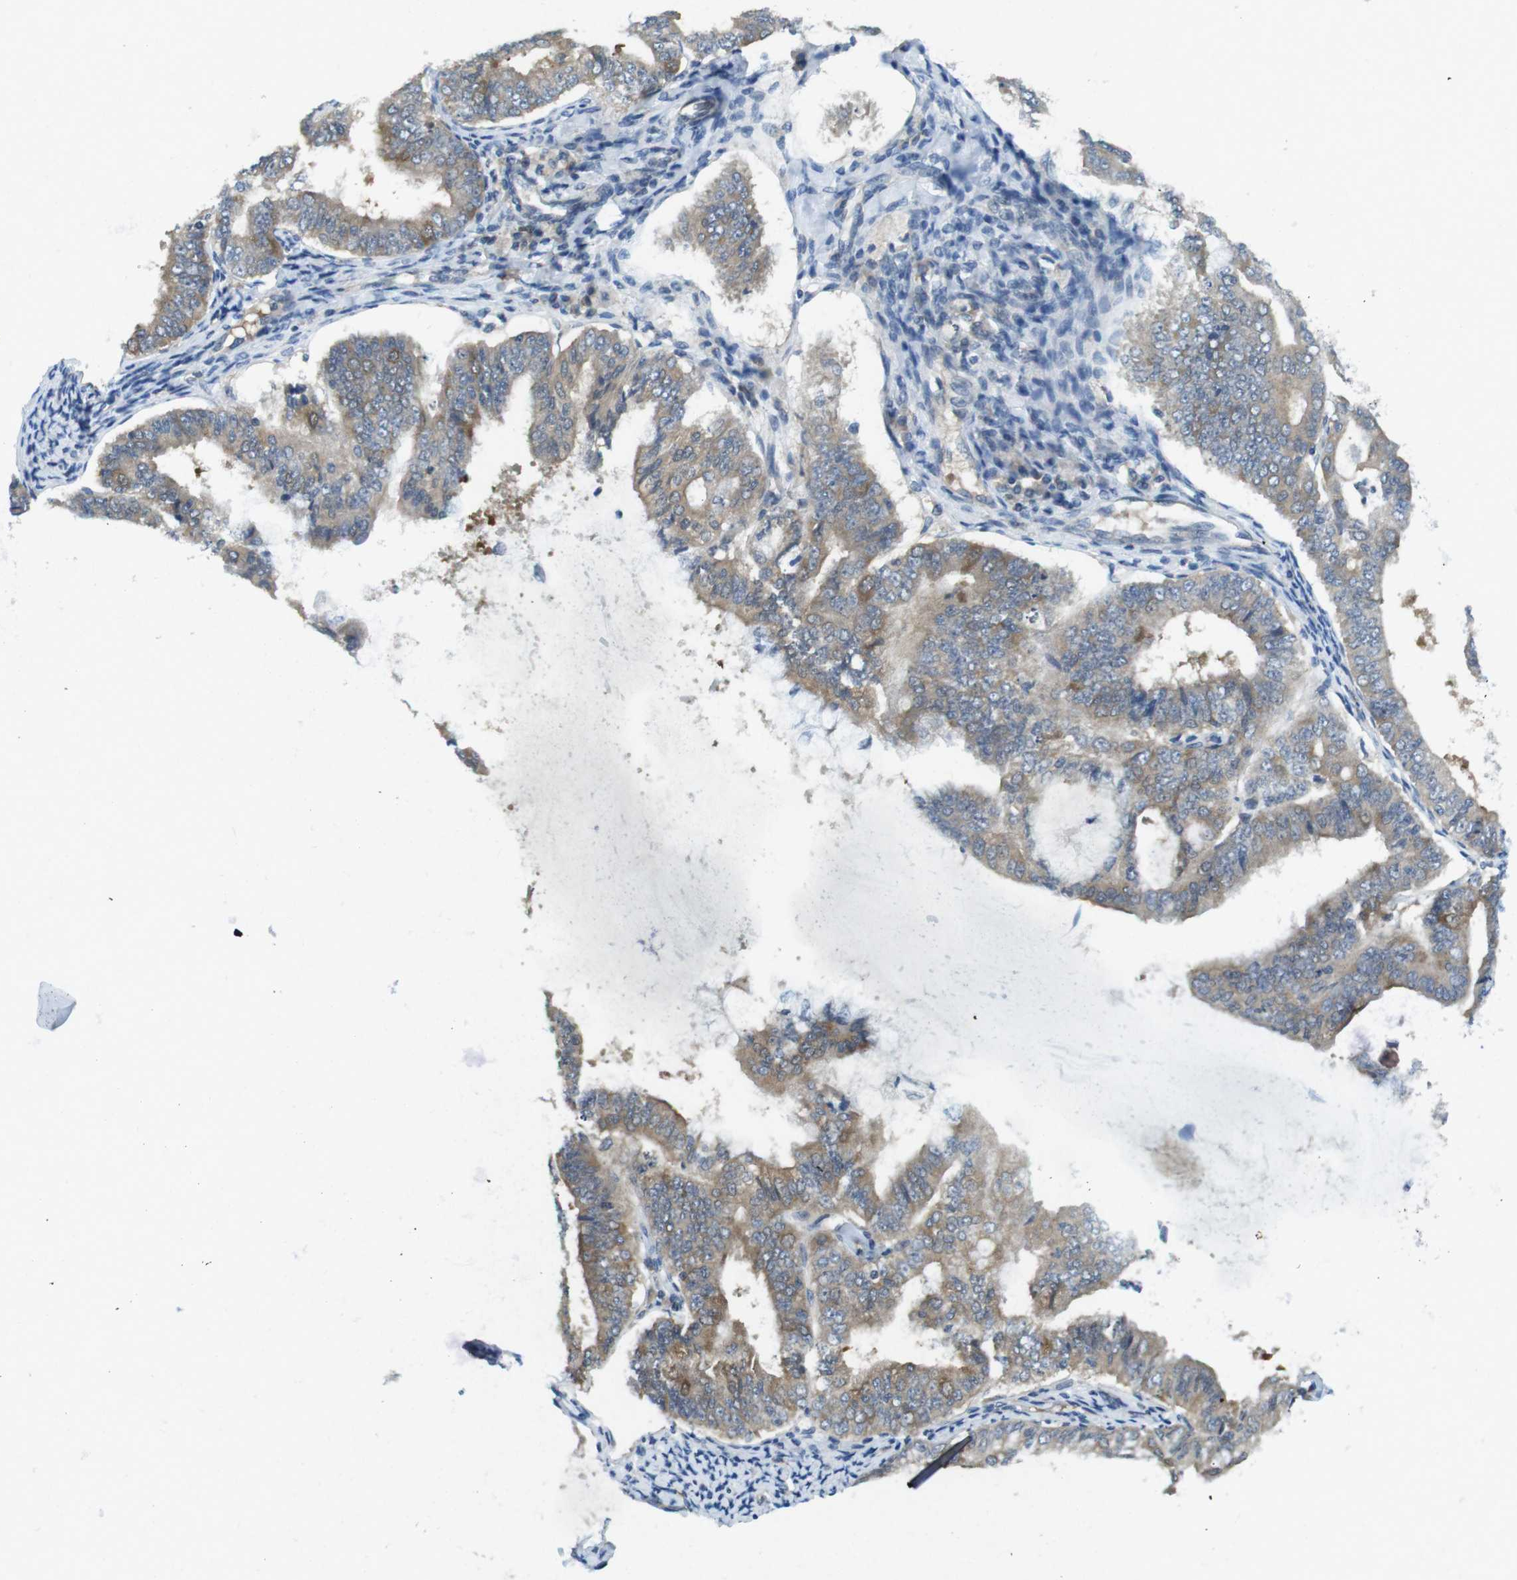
{"staining": {"intensity": "moderate", "quantity": ">75%", "location": "cytoplasmic/membranous"}, "tissue": "endometrial cancer", "cell_type": "Tumor cells", "image_type": "cancer", "snomed": [{"axis": "morphology", "description": "Adenocarcinoma, NOS"}, {"axis": "topography", "description": "Endometrium"}], "caption": "IHC of endometrial cancer (adenocarcinoma) shows medium levels of moderate cytoplasmic/membranous positivity in approximately >75% of tumor cells. The protein is stained brown, and the nuclei are stained in blue (DAB IHC with brightfield microscopy, high magnification).", "gene": "SUGT1", "patient": {"sex": "female", "age": 63}}